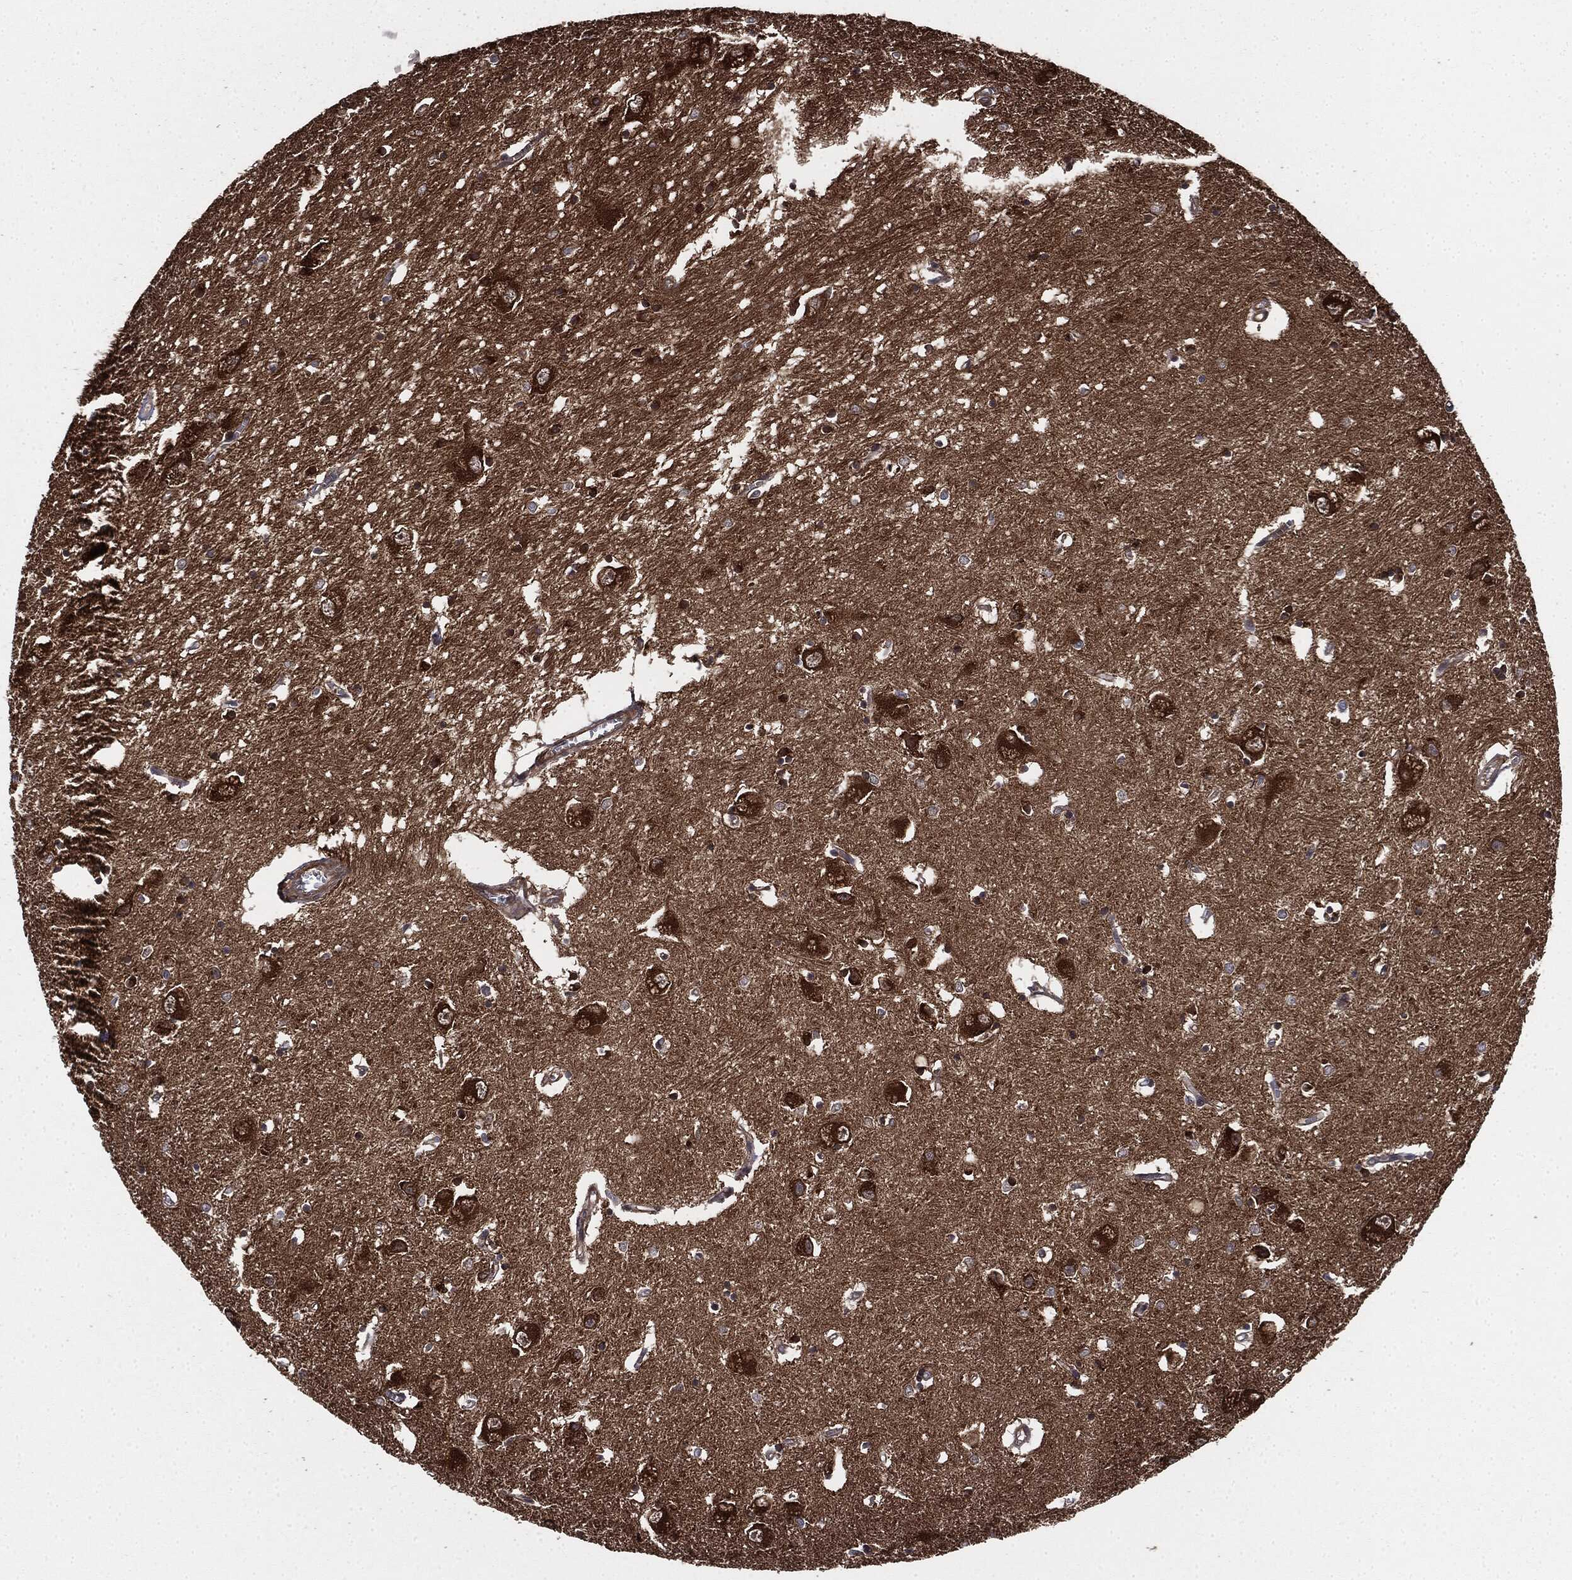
{"staining": {"intensity": "strong", "quantity": "25%-75%", "location": "cytoplasmic/membranous,nuclear"}, "tissue": "caudate", "cell_type": "Glial cells", "image_type": "normal", "snomed": [{"axis": "morphology", "description": "Normal tissue, NOS"}, {"axis": "topography", "description": "Lateral ventricle wall"}], "caption": "Benign caudate was stained to show a protein in brown. There is high levels of strong cytoplasmic/membranous,nuclear expression in approximately 25%-75% of glial cells. The protein of interest is stained brown, and the nuclei are stained in blue (DAB IHC with brightfield microscopy, high magnification).", "gene": "RAP1GDS1", "patient": {"sex": "male", "age": 54}}